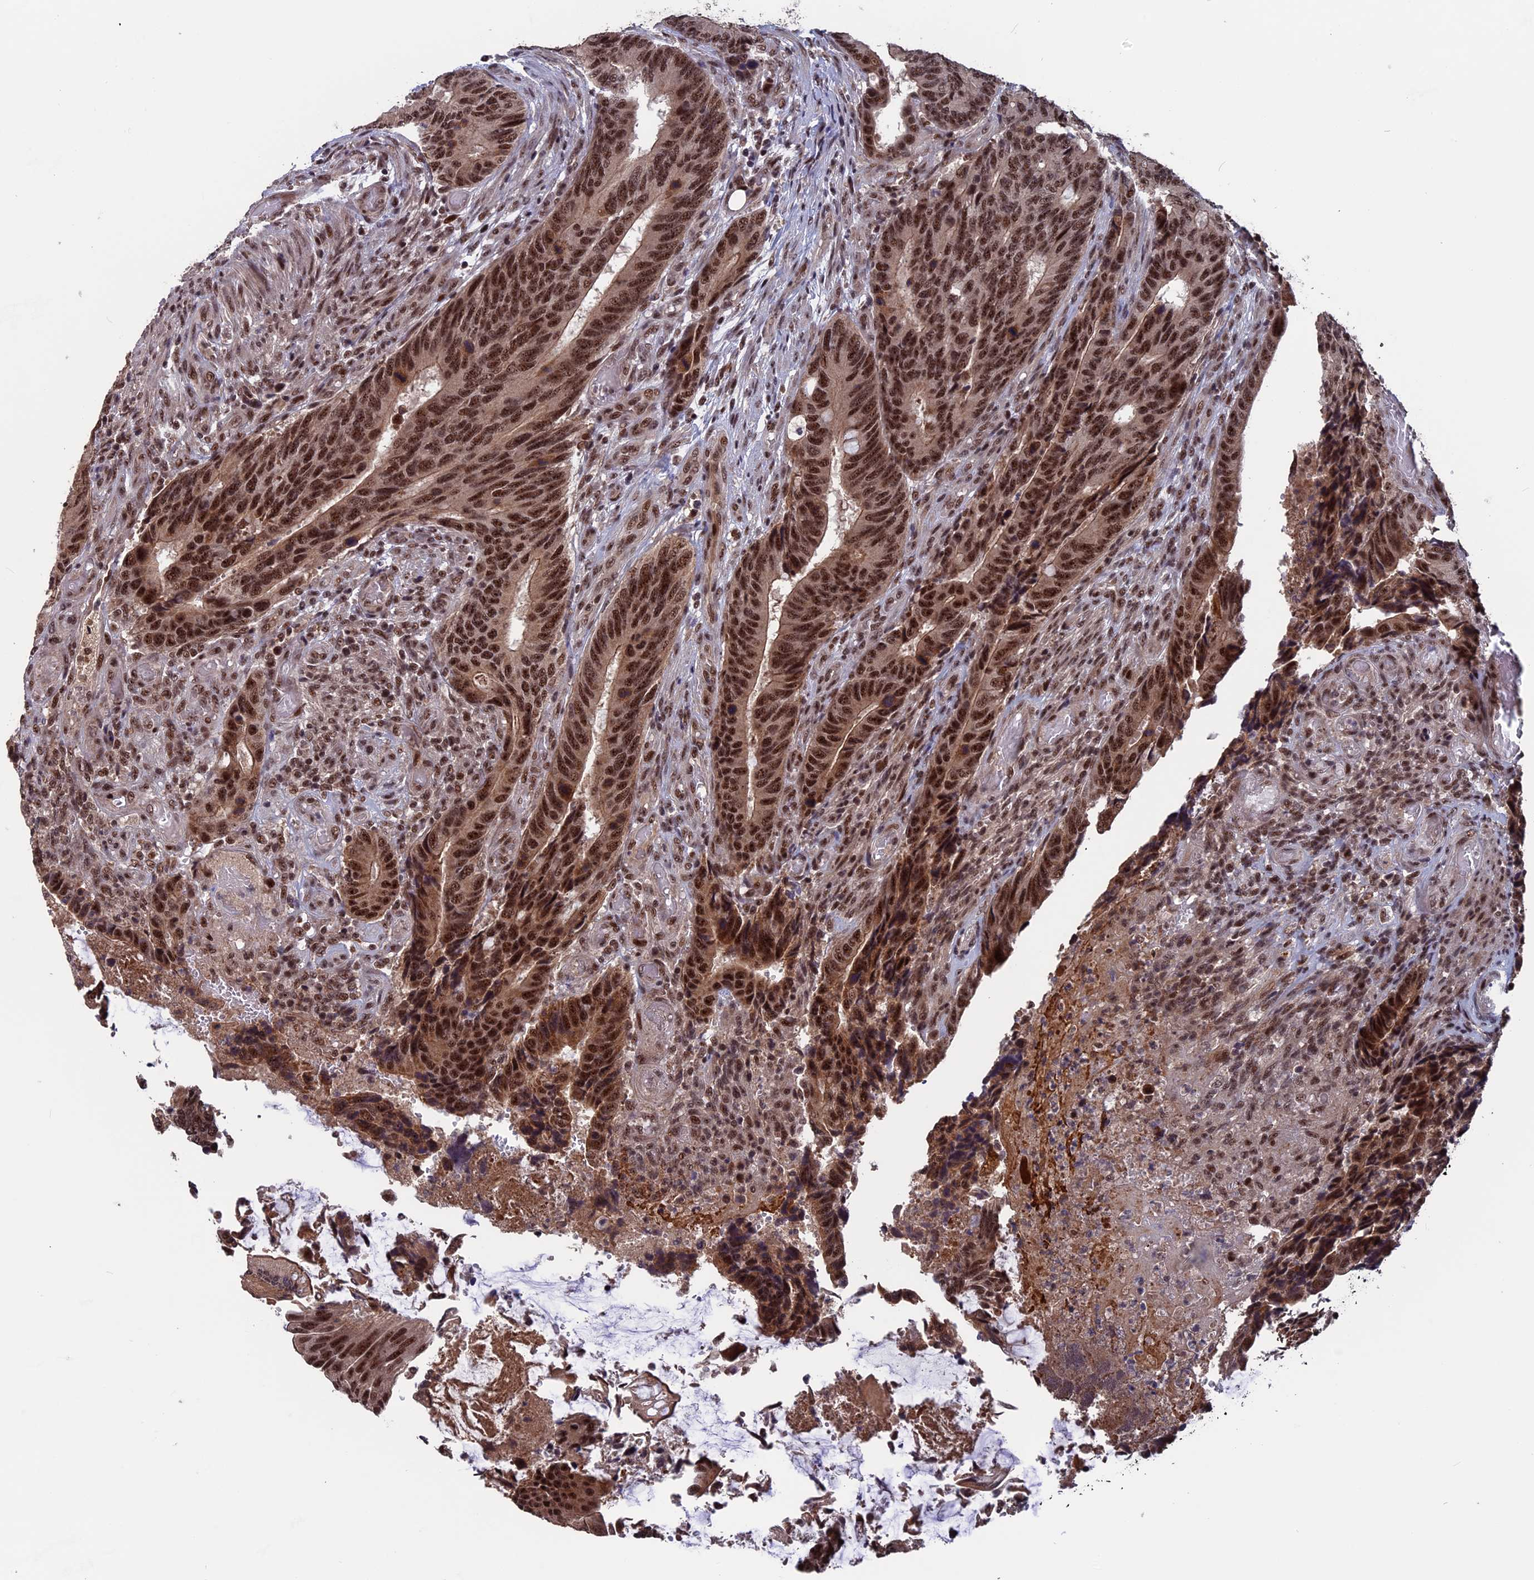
{"staining": {"intensity": "strong", "quantity": ">75%", "location": "nuclear"}, "tissue": "colorectal cancer", "cell_type": "Tumor cells", "image_type": "cancer", "snomed": [{"axis": "morphology", "description": "Adenocarcinoma, NOS"}, {"axis": "topography", "description": "Colon"}], "caption": "Immunohistochemistry (IHC) (DAB (3,3'-diaminobenzidine)) staining of colorectal cancer (adenocarcinoma) displays strong nuclear protein staining in approximately >75% of tumor cells. The protein is shown in brown color, while the nuclei are stained blue.", "gene": "CACTIN", "patient": {"sex": "male", "age": 87}}